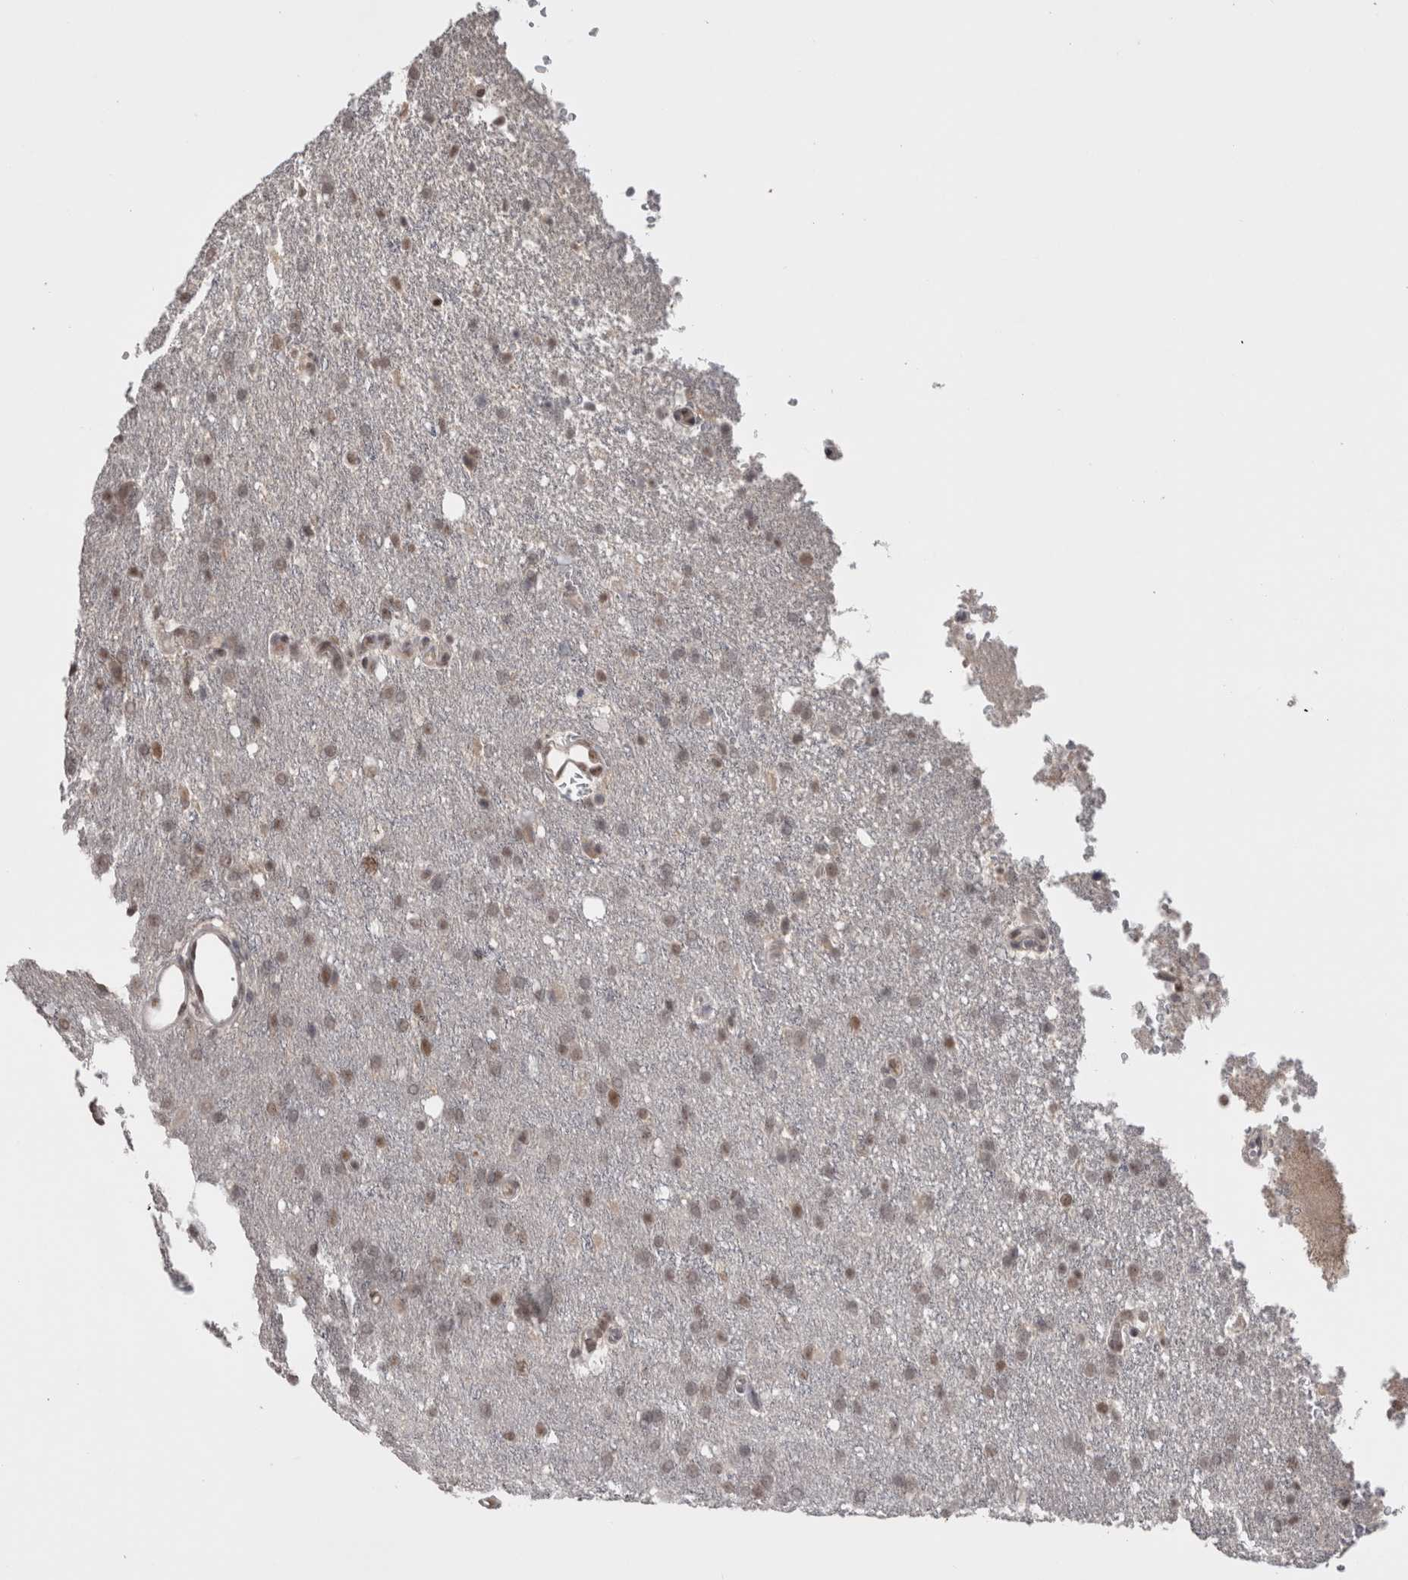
{"staining": {"intensity": "moderate", "quantity": "<25%", "location": "nuclear"}, "tissue": "glioma", "cell_type": "Tumor cells", "image_type": "cancer", "snomed": [{"axis": "morphology", "description": "Glioma, malignant, High grade"}, {"axis": "topography", "description": "Brain"}], "caption": "A high-resolution histopathology image shows immunohistochemistry (IHC) staining of glioma, which displays moderate nuclear expression in about <25% of tumor cells. The protein of interest is shown in brown color, while the nuclei are stained blue.", "gene": "DAXX", "patient": {"sex": "female", "age": 58}}